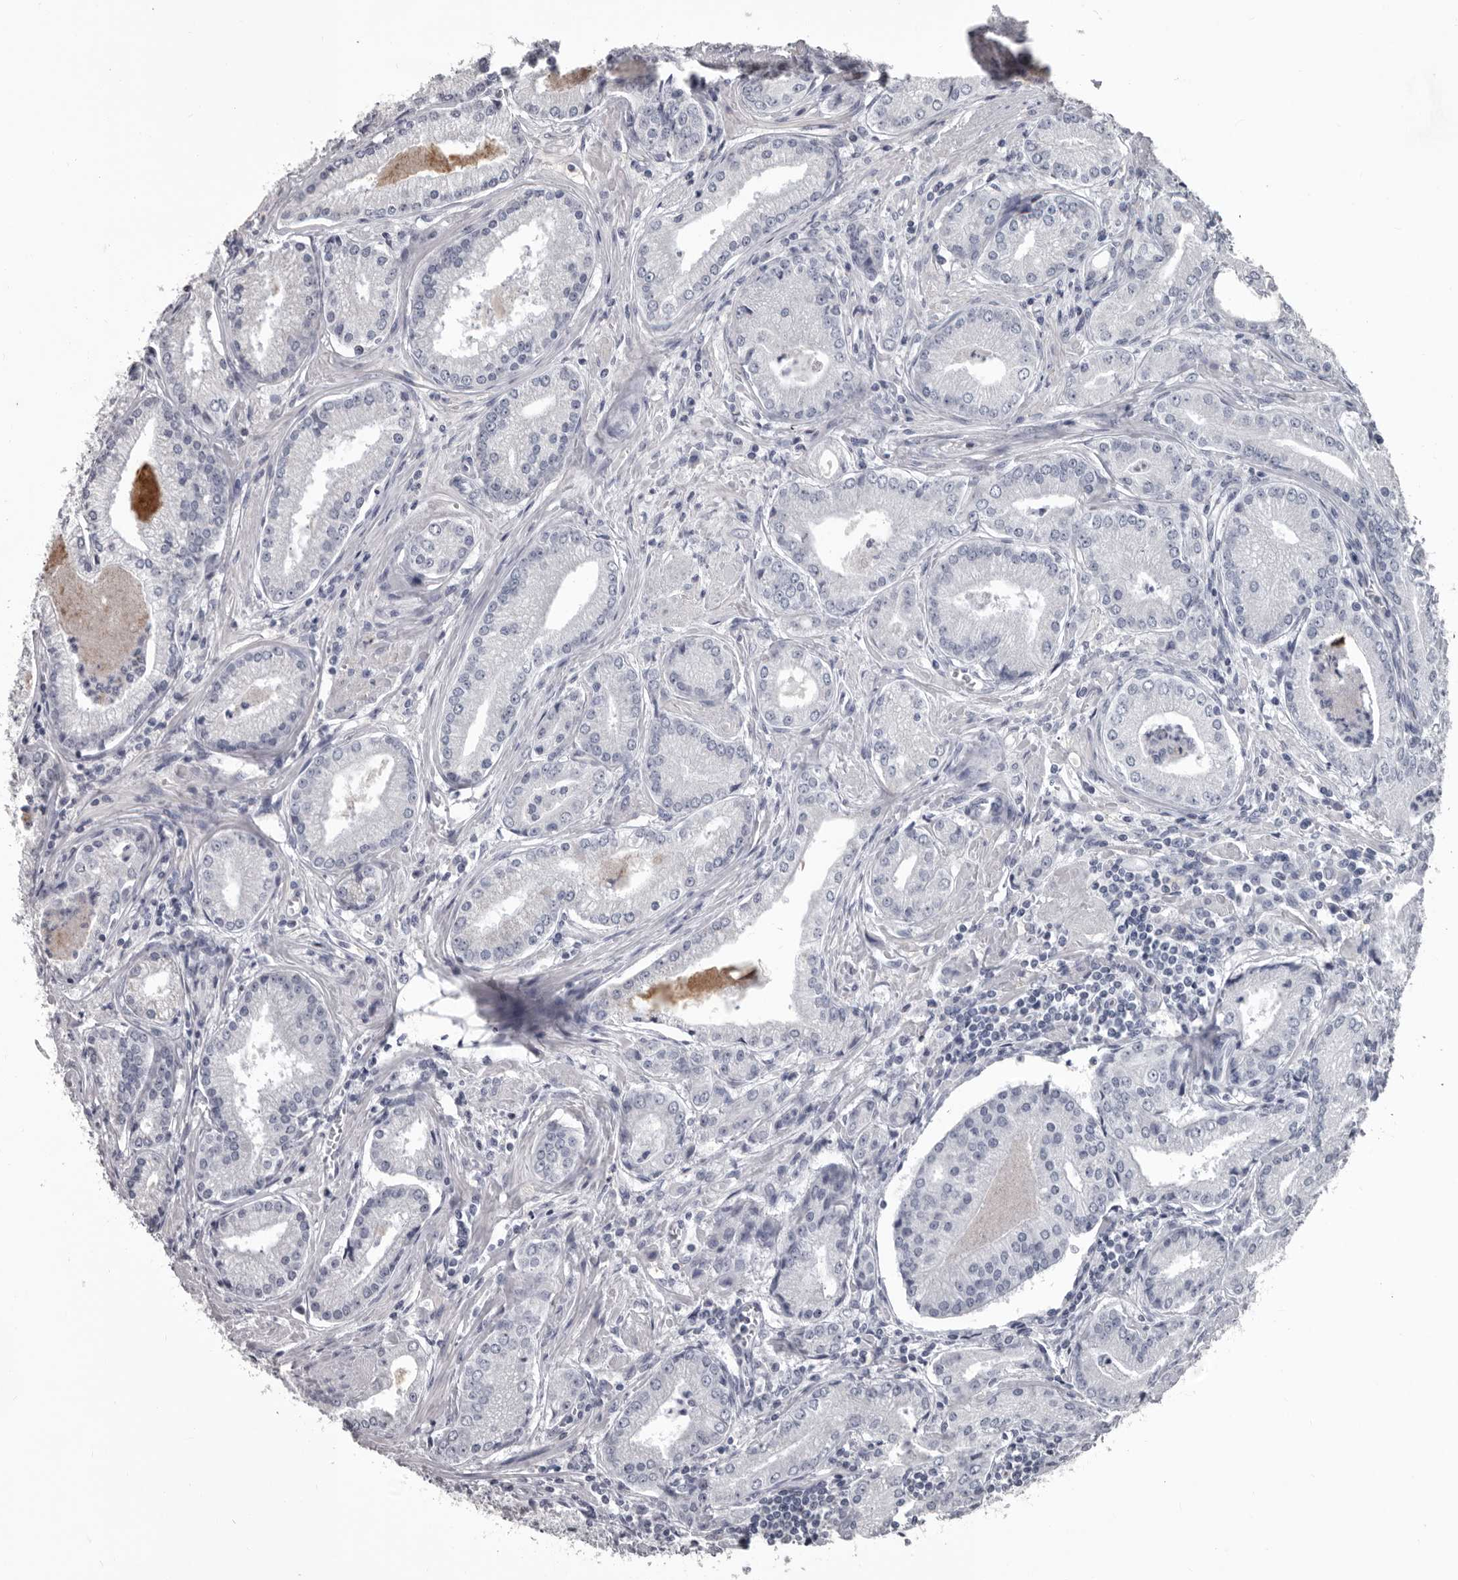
{"staining": {"intensity": "negative", "quantity": "none", "location": "none"}, "tissue": "prostate cancer", "cell_type": "Tumor cells", "image_type": "cancer", "snomed": [{"axis": "morphology", "description": "Adenocarcinoma, Low grade"}, {"axis": "topography", "description": "Prostate"}], "caption": "Immunohistochemical staining of prostate low-grade adenocarcinoma reveals no significant expression in tumor cells. (DAB (3,3'-diaminobenzidine) immunohistochemistry (IHC) with hematoxylin counter stain).", "gene": "ALDH5A1", "patient": {"sex": "male", "age": 54}}